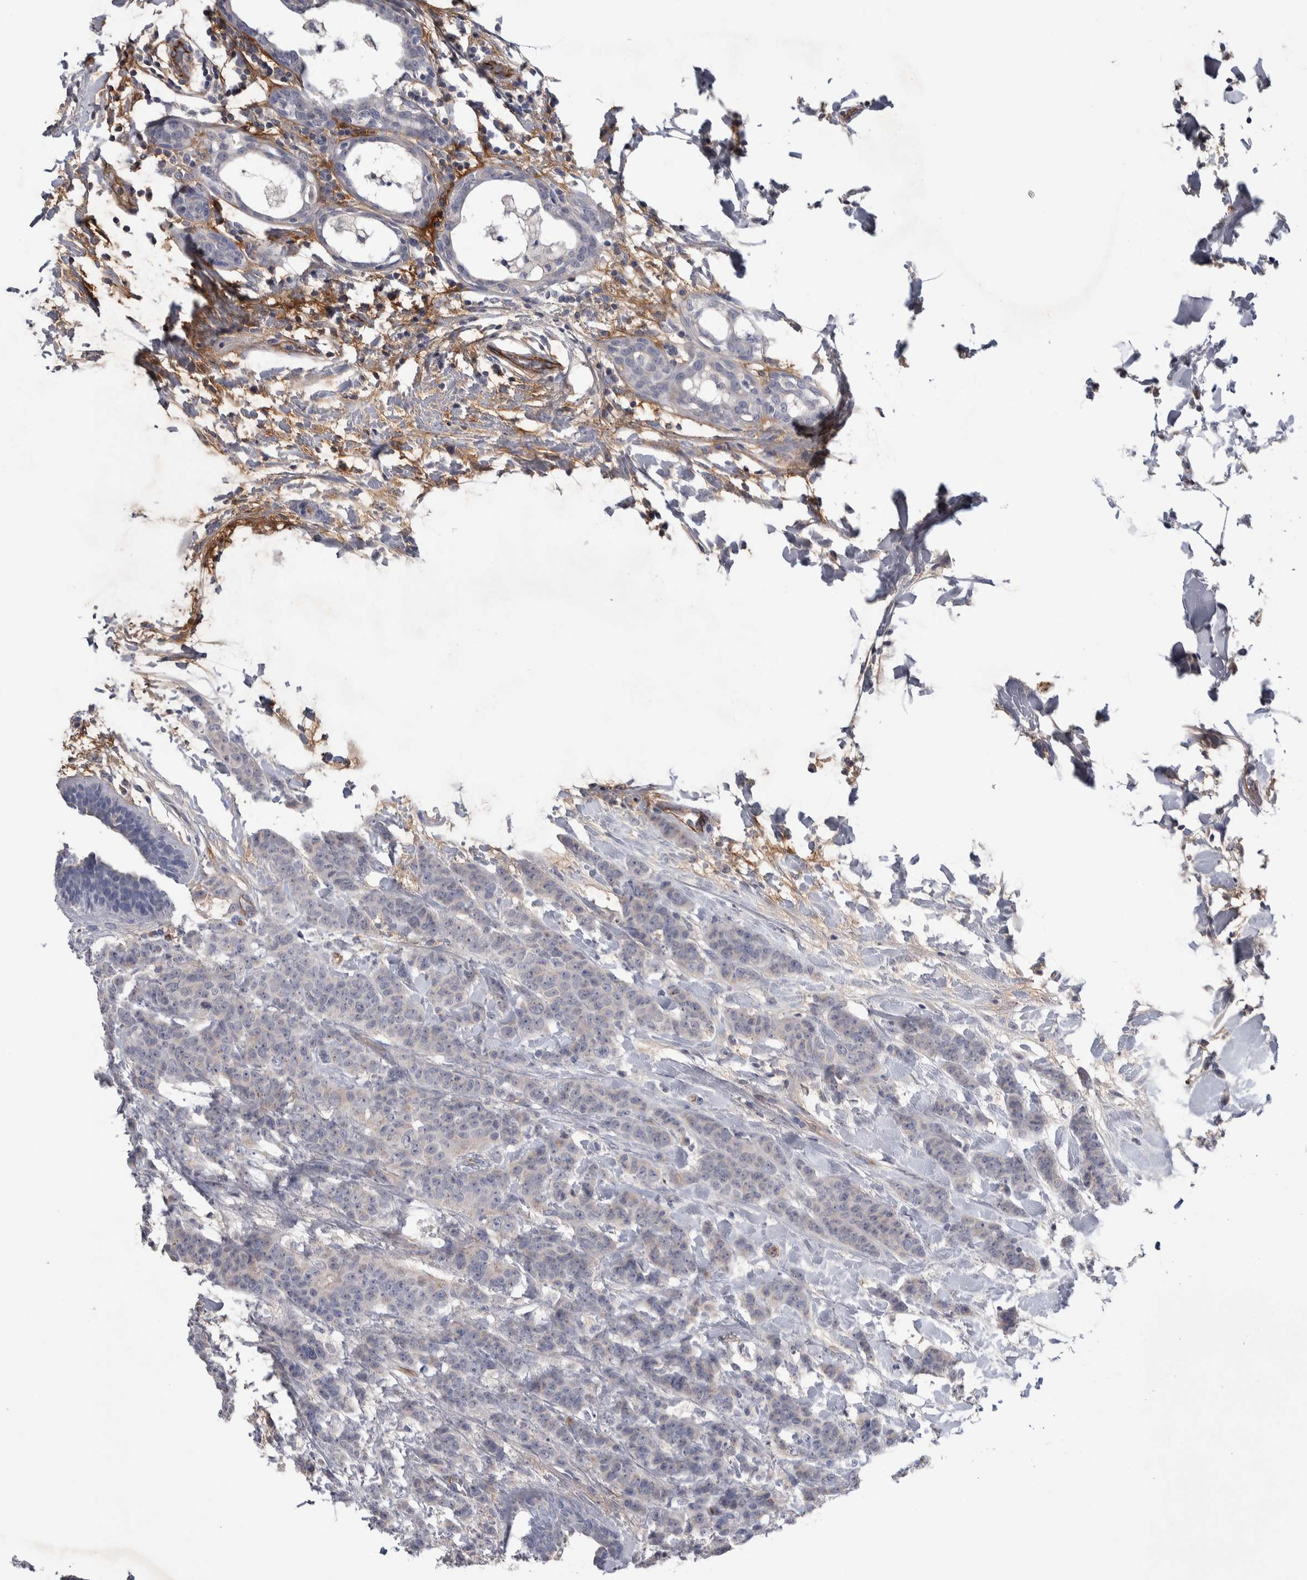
{"staining": {"intensity": "negative", "quantity": "none", "location": "none"}, "tissue": "breast cancer", "cell_type": "Tumor cells", "image_type": "cancer", "snomed": [{"axis": "morphology", "description": "Normal tissue, NOS"}, {"axis": "morphology", "description": "Duct carcinoma"}, {"axis": "topography", "description": "Breast"}], "caption": "Tumor cells show no significant protein expression in breast cancer (infiltrating ductal carcinoma).", "gene": "CEP131", "patient": {"sex": "female", "age": 40}}